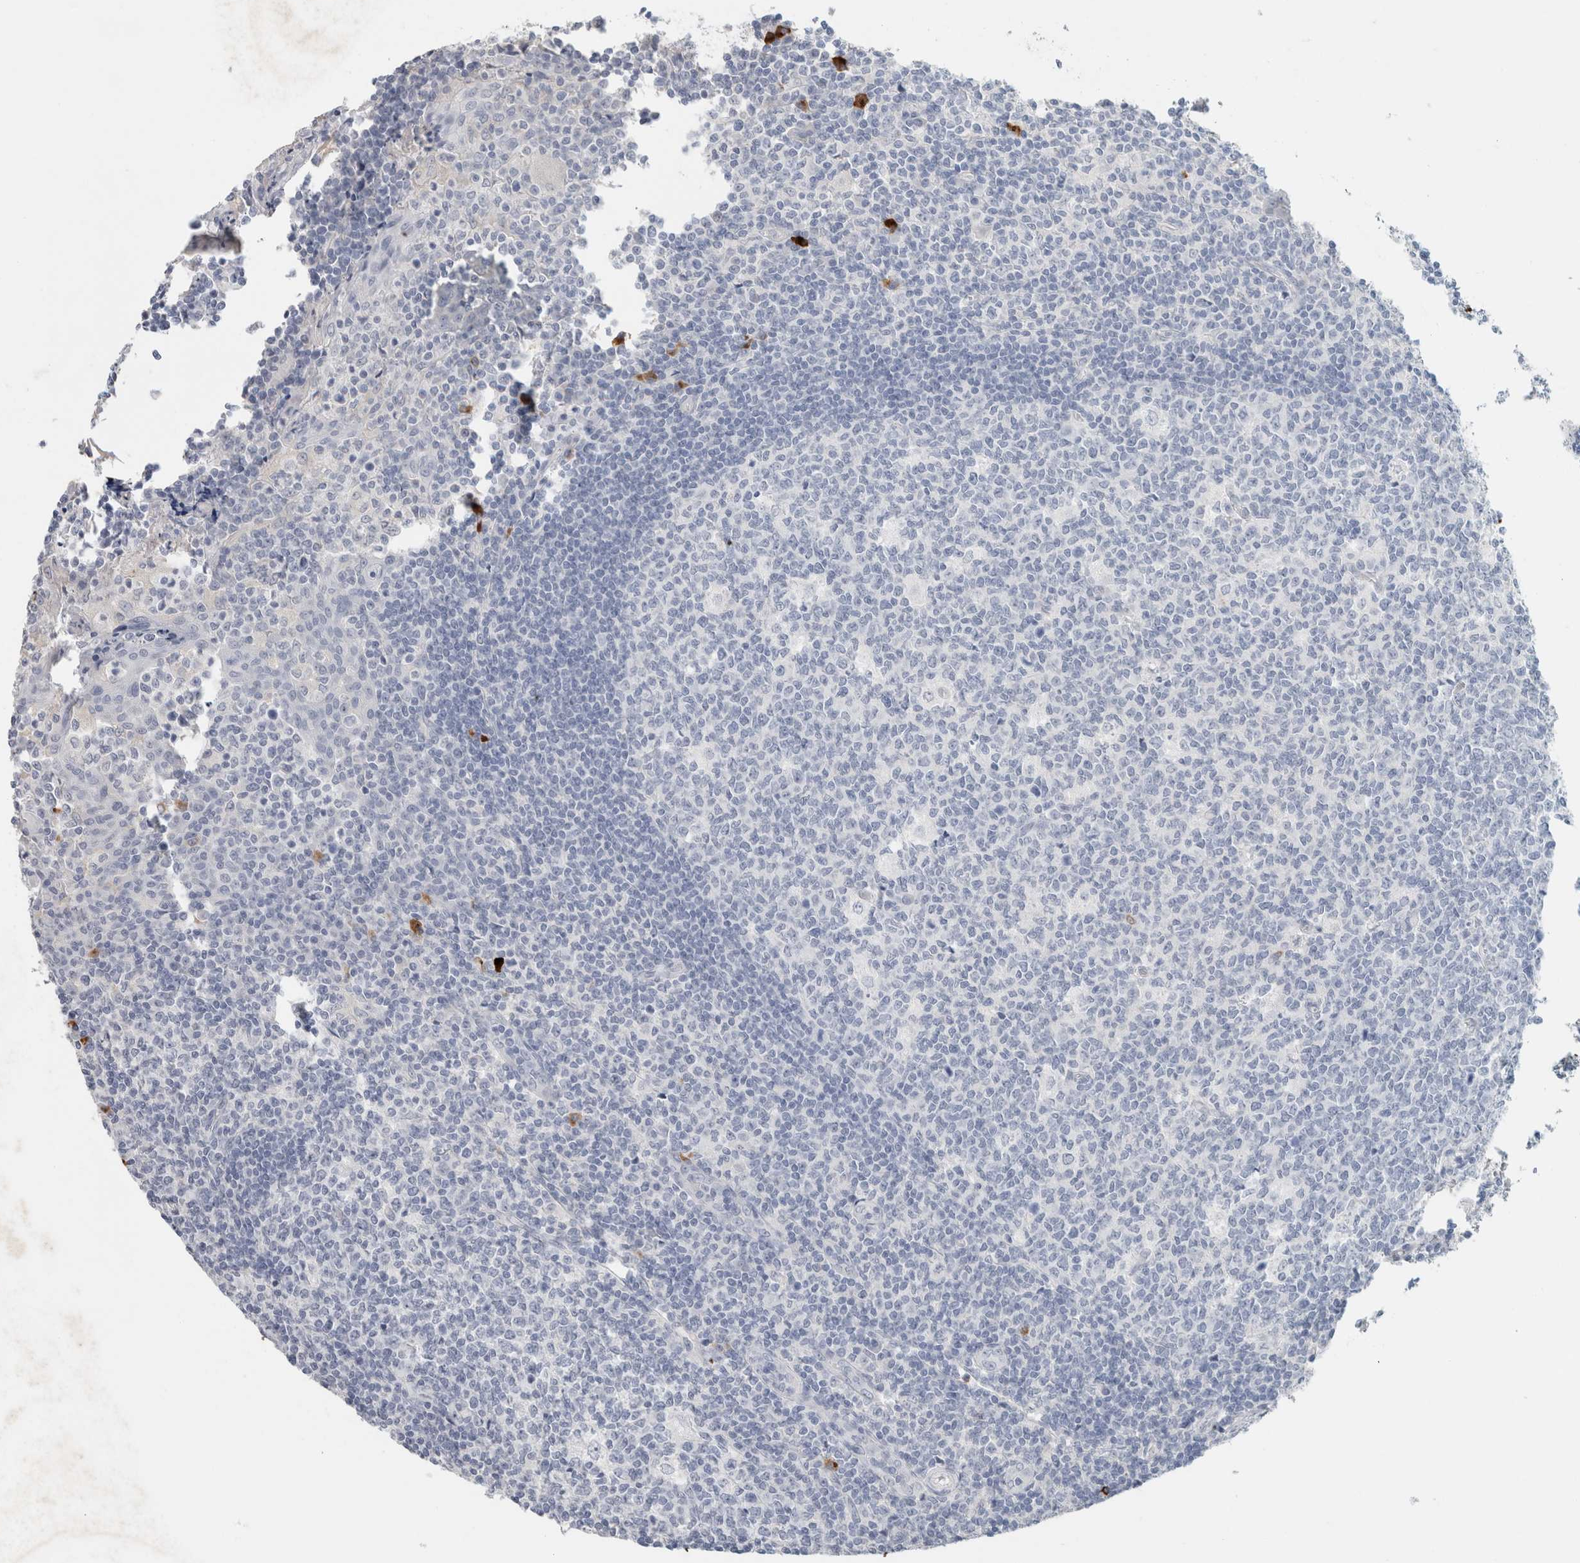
{"staining": {"intensity": "negative", "quantity": "none", "location": "none"}, "tissue": "tonsil", "cell_type": "Germinal center cells", "image_type": "normal", "snomed": [{"axis": "morphology", "description": "Normal tissue, NOS"}, {"axis": "topography", "description": "Tonsil"}], "caption": "A micrograph of human tonsil is negative for staining in germinal center cells. (DAB immunohistochemistry with hematoxylin counter stain).", "gene": "IL6", "patient": {"sex": "female", "age": 19}}